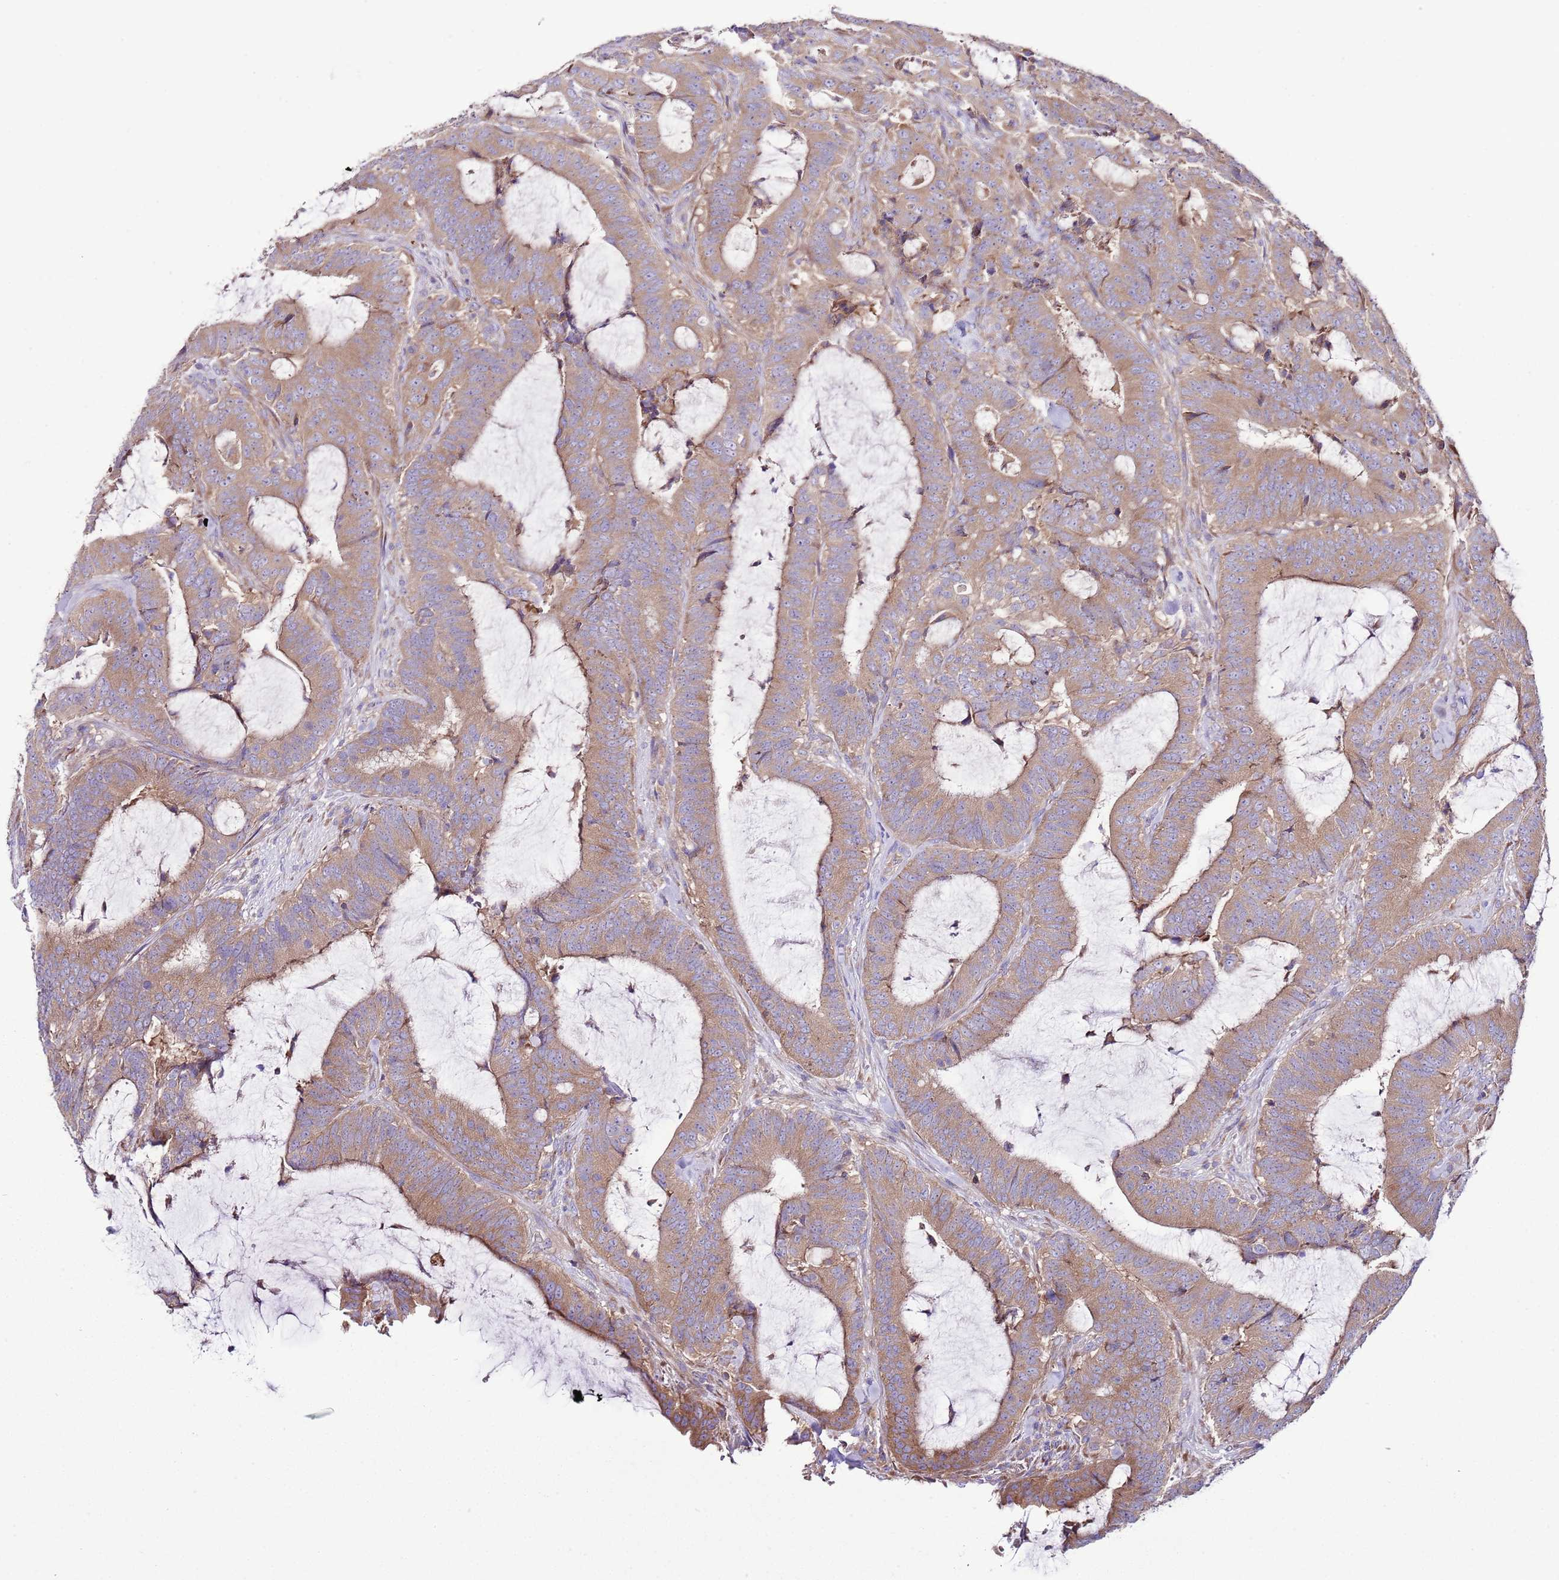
{"staining": {"intensity": "moderate", "quantity": ">75%", "location": "cytoplasmic/membranous"}, "tissue": "colorectal cancer", "cell_type": "Tumor cells", "image_type": "cancer", "snomed": [{"axis": "morphology", "description": "Adenocarcinoma, NOS"}, {"axis": "topography", "description": "Colon"}], "caption": "This image exhibits colorectal cancer stained with immunohistochemistry to label a protein in brown. The cytoplasmic/membranous of tumor cells show moderate positivity for the protein. Nuclei are counter-stained blue.", "gene": "RPS10", "patient": {"sex": "female", "age": 43}}